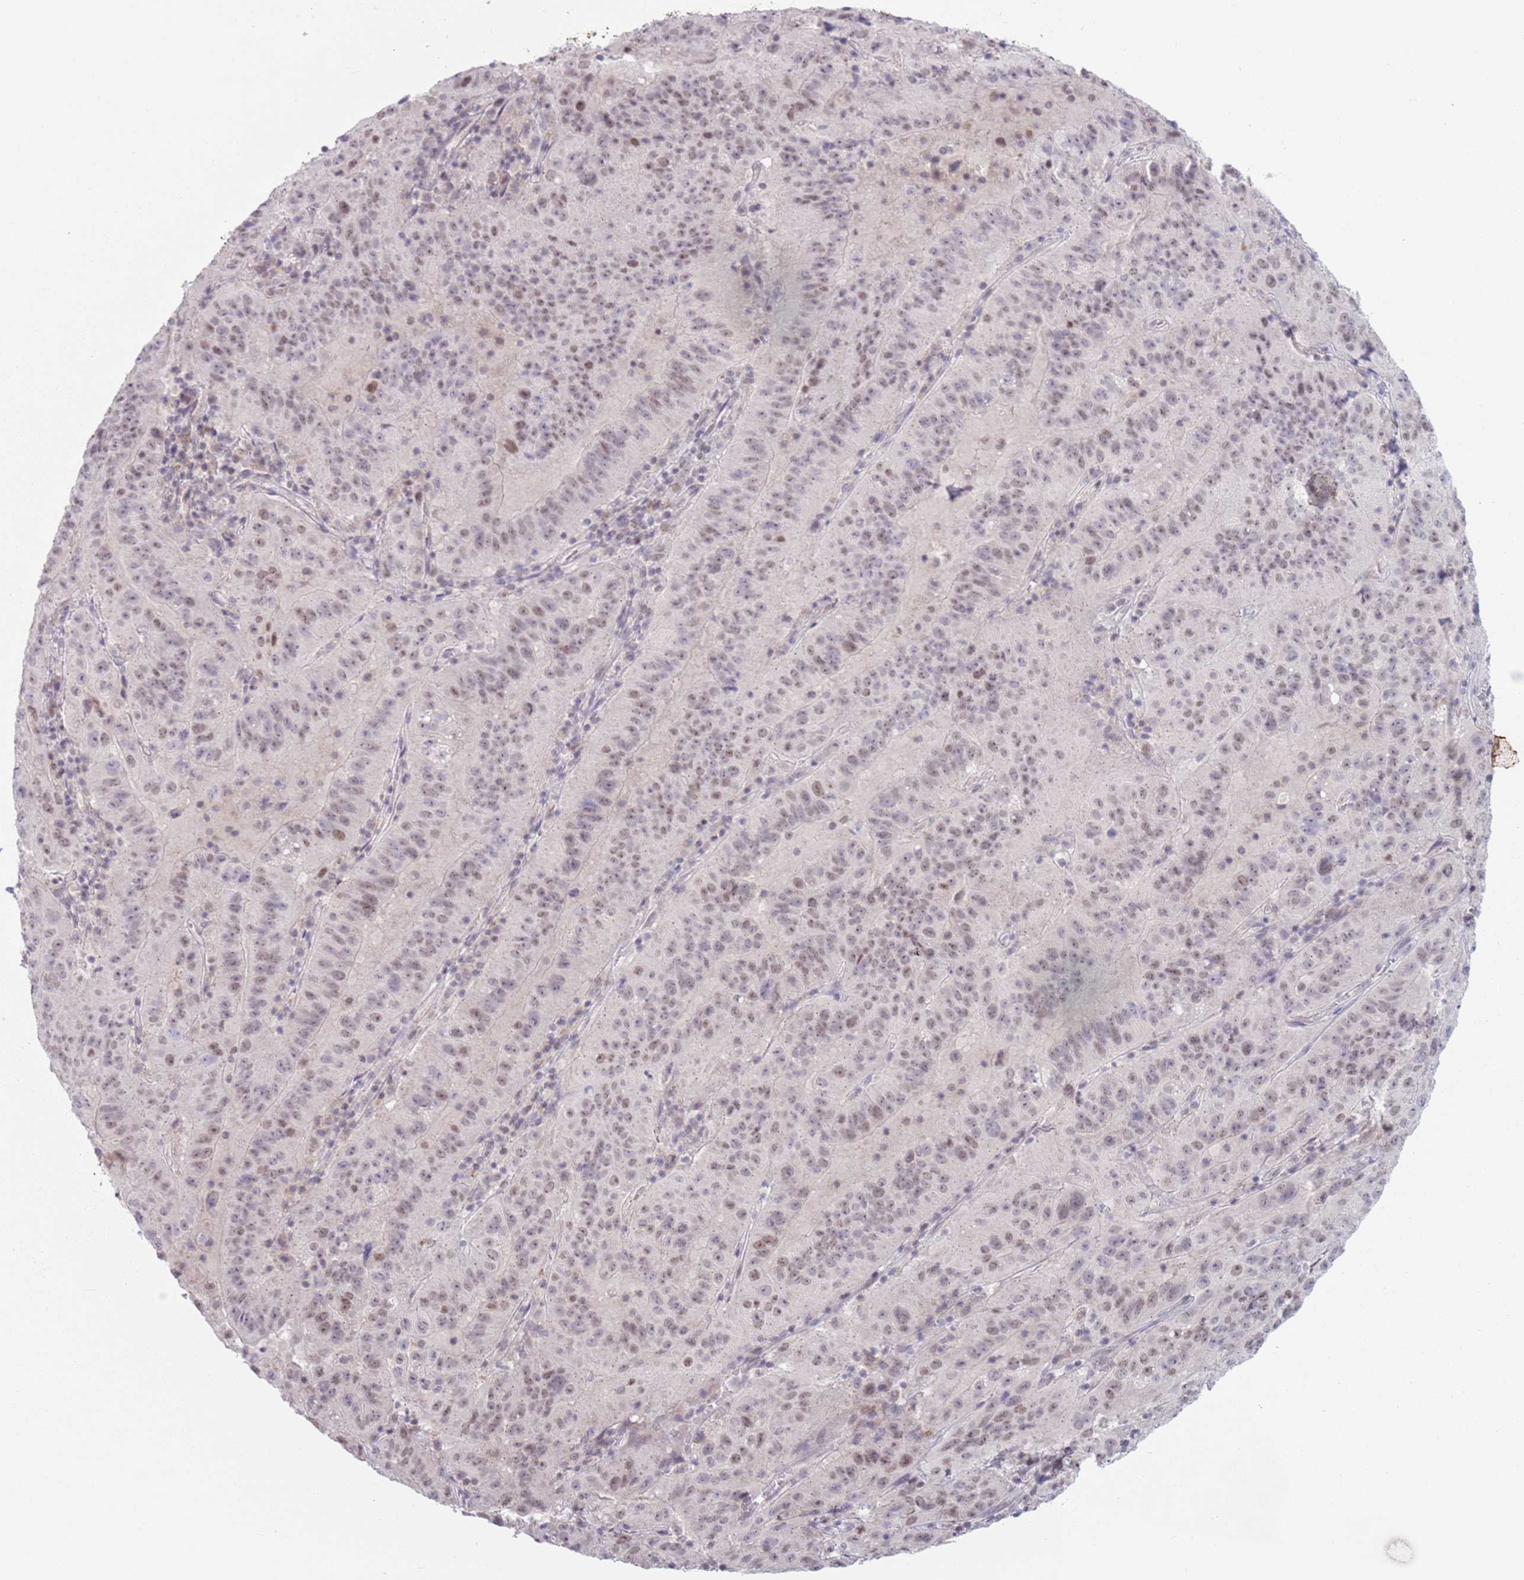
{"staining": {"intensity": "weak", "quantity": "25%-75%", "location": "nuclear"}, "tissue": "pancreatic cancer", "cell_type": "Tumor cells", "image_type": "cancer", "snomed": [{"axis": "morphology", "description": "Adenocarcinoma, NOS"}, {"axis": "topography", "description": "Pancreas"}], "caption": "Immunohistochemical staining of pancreatic cancer demonstrates low levels of weak nuclear staining in approximately 25%-75% of tumor cells.", "gene": "MRPL34", "patient": {"sex": "male", "age": 63}}